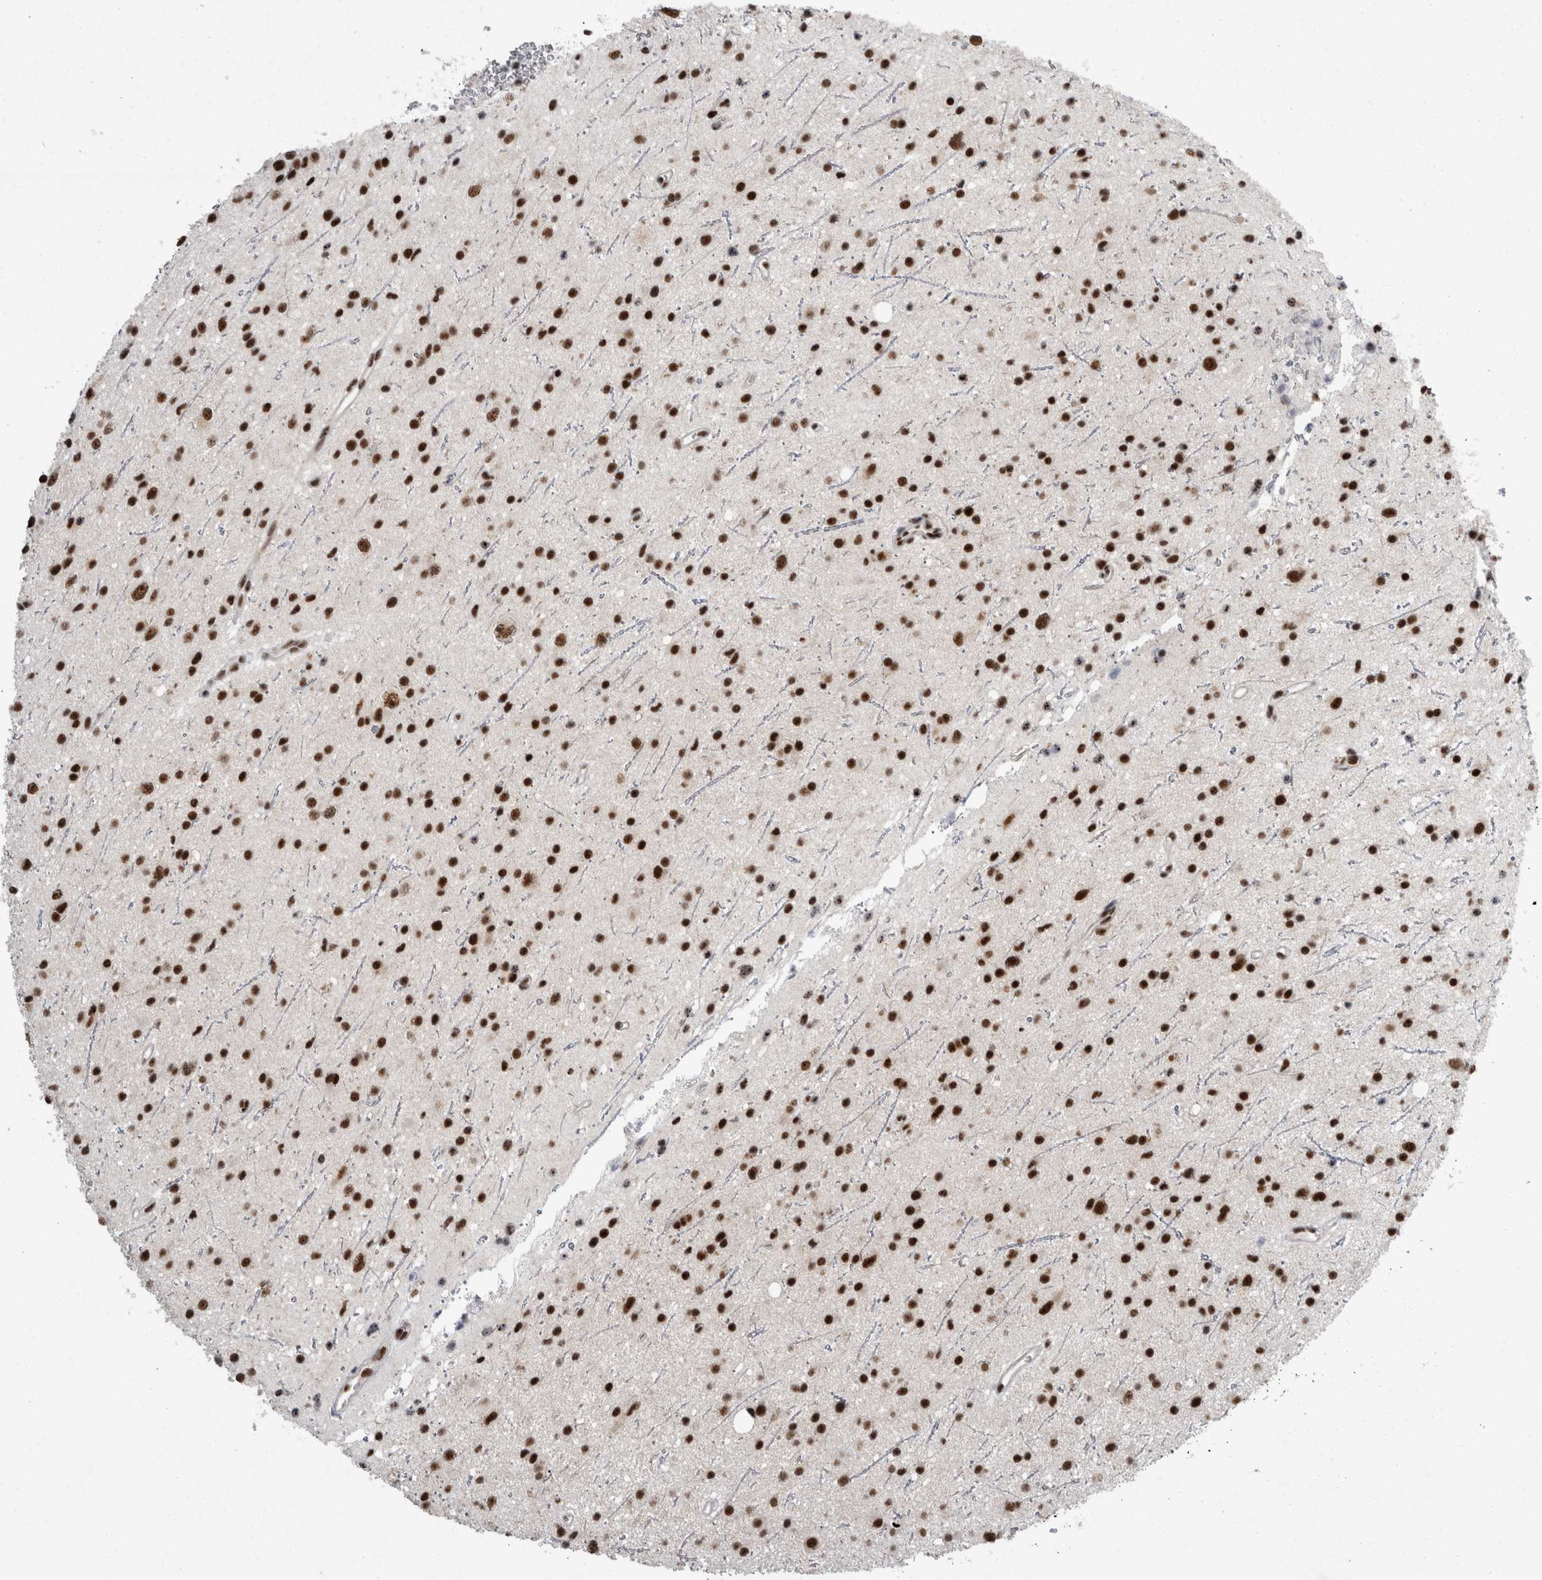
{"staining": {"intensity": "strong", "quantity": ">75%", "location": "nuclear"}, "tissue": "glioma", "cell_type": "Tumor cells", "image_type": "cancer", "snomed": [{"axis": "morphology", "description": "Glioma, malignant, Low grade"}, {"axis": "topography", "description": "Cerebral cortex"}], "caption": "Protein expression analysis of glioma shows strong nuclear positivity in about >75% of tumor cells. (brown staining indicates protein expression, while blue staining denotes nuclei).", "gene": "SNRNP40", "patient": {"sex": "female", "age": 39}}